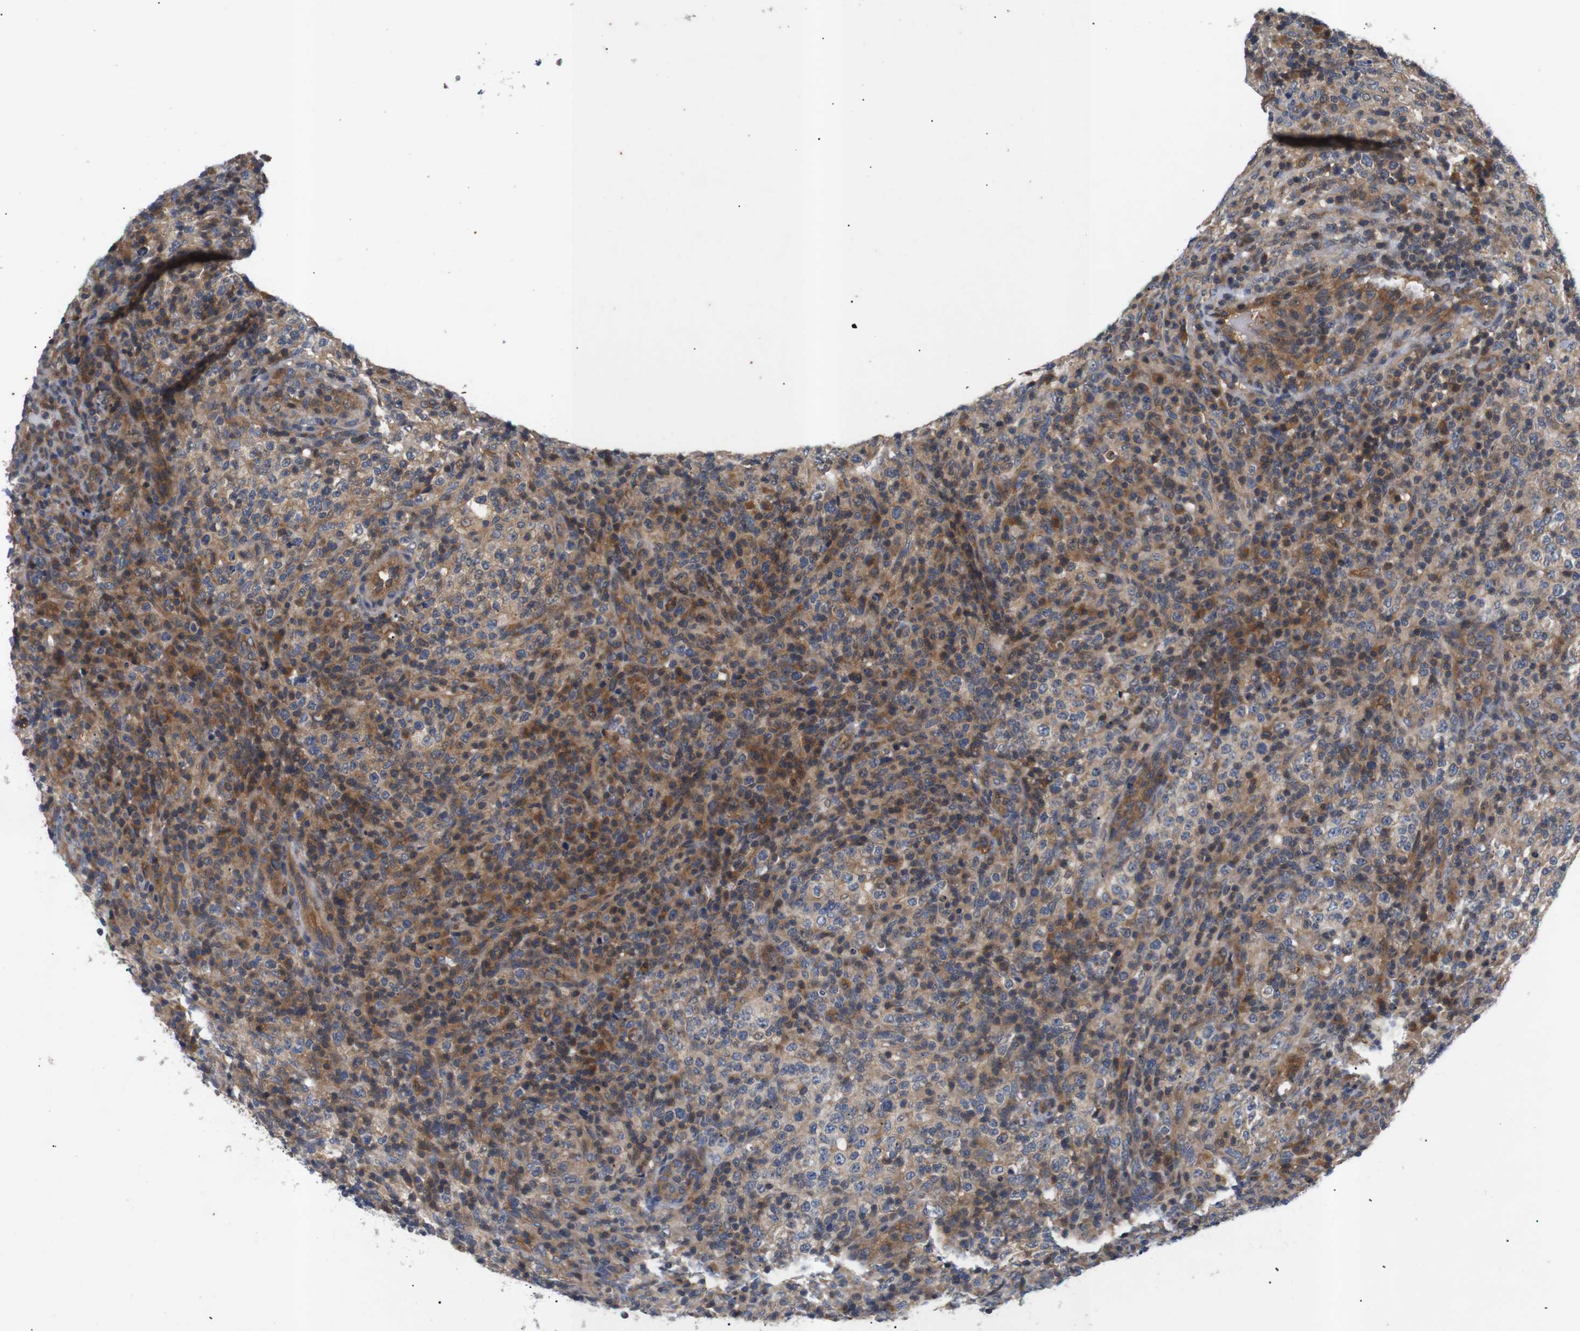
{"staining": {"intensity": "moderate", "quantity": "25%-75%", "location": "cytoplasmic/membranous"}, "tissue": "lymphoma", "cell_type": "Tumor cells", "image_type": "cancer", "snomed": [{"axis": "morphology", "description": "Malignant lymphoma, non-Hodgkin's type, High grade"}, {"axis": "topography", "description": "Lymph node"}], "caption": "Moderate cytoplasmic/membranous staining is identified in about 25%-75% of tumor cells in high-grade malignant lymphoma, non-Hodgkin's type.", "gene": "RIPK1", "patient": {"sex": "female", "age": 76}}